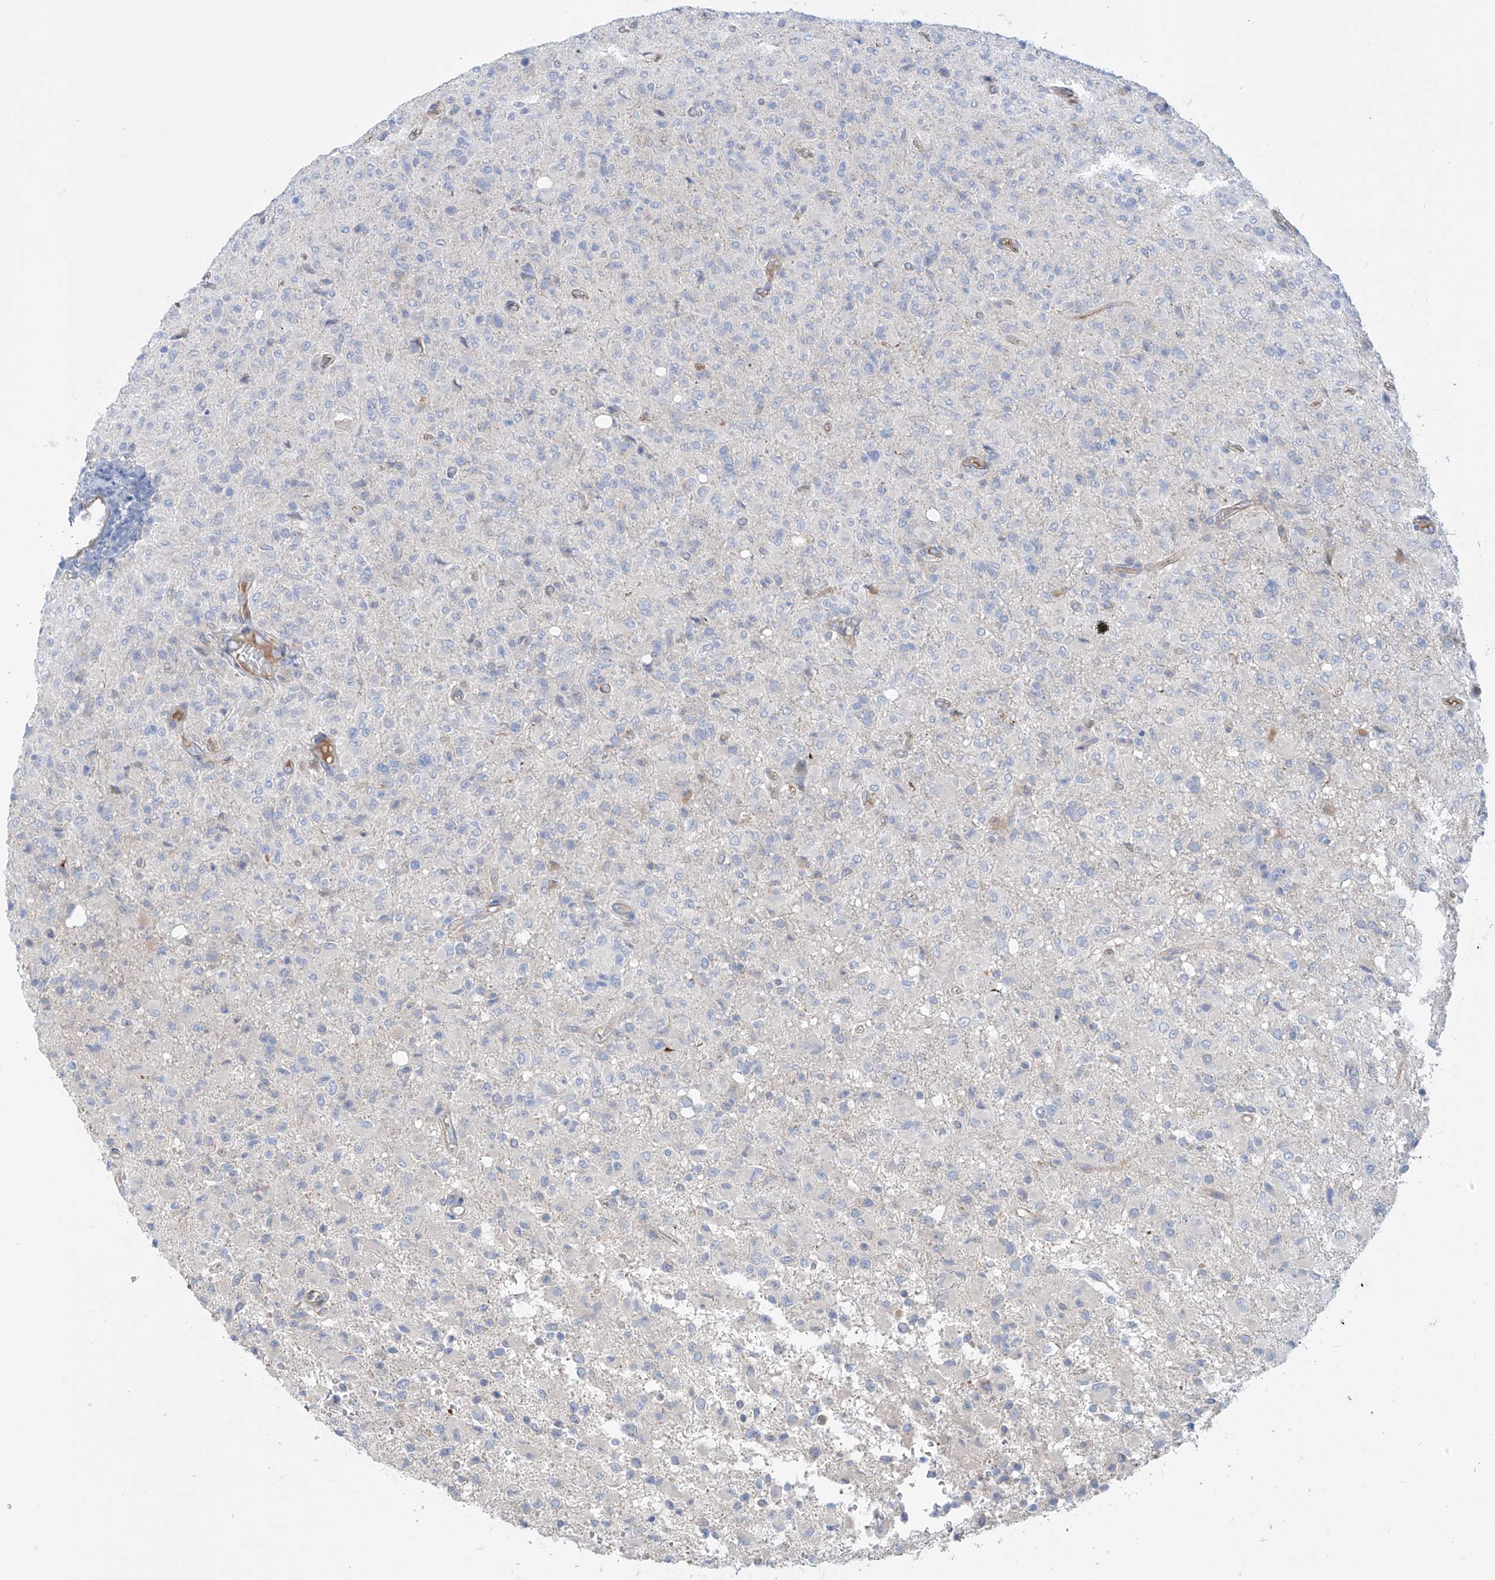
{"staining": {"intensity": "negative", "quantity": "none", "location": "none"}, "tissue": "glioma", "cell_type": "Tumor cells", "image_type": "cancer", "snomed": [{"axis": "morphology", "description": "Glioma, malignant, High grade"}, {"axis": "topography", "description": "Brain"}], "caption": "IHC of human high-grade glioma (malignant) reveals no positivity in tumor cells.", "gene": "TMEM209", "patient": {"sex": "female", "age": 57}}